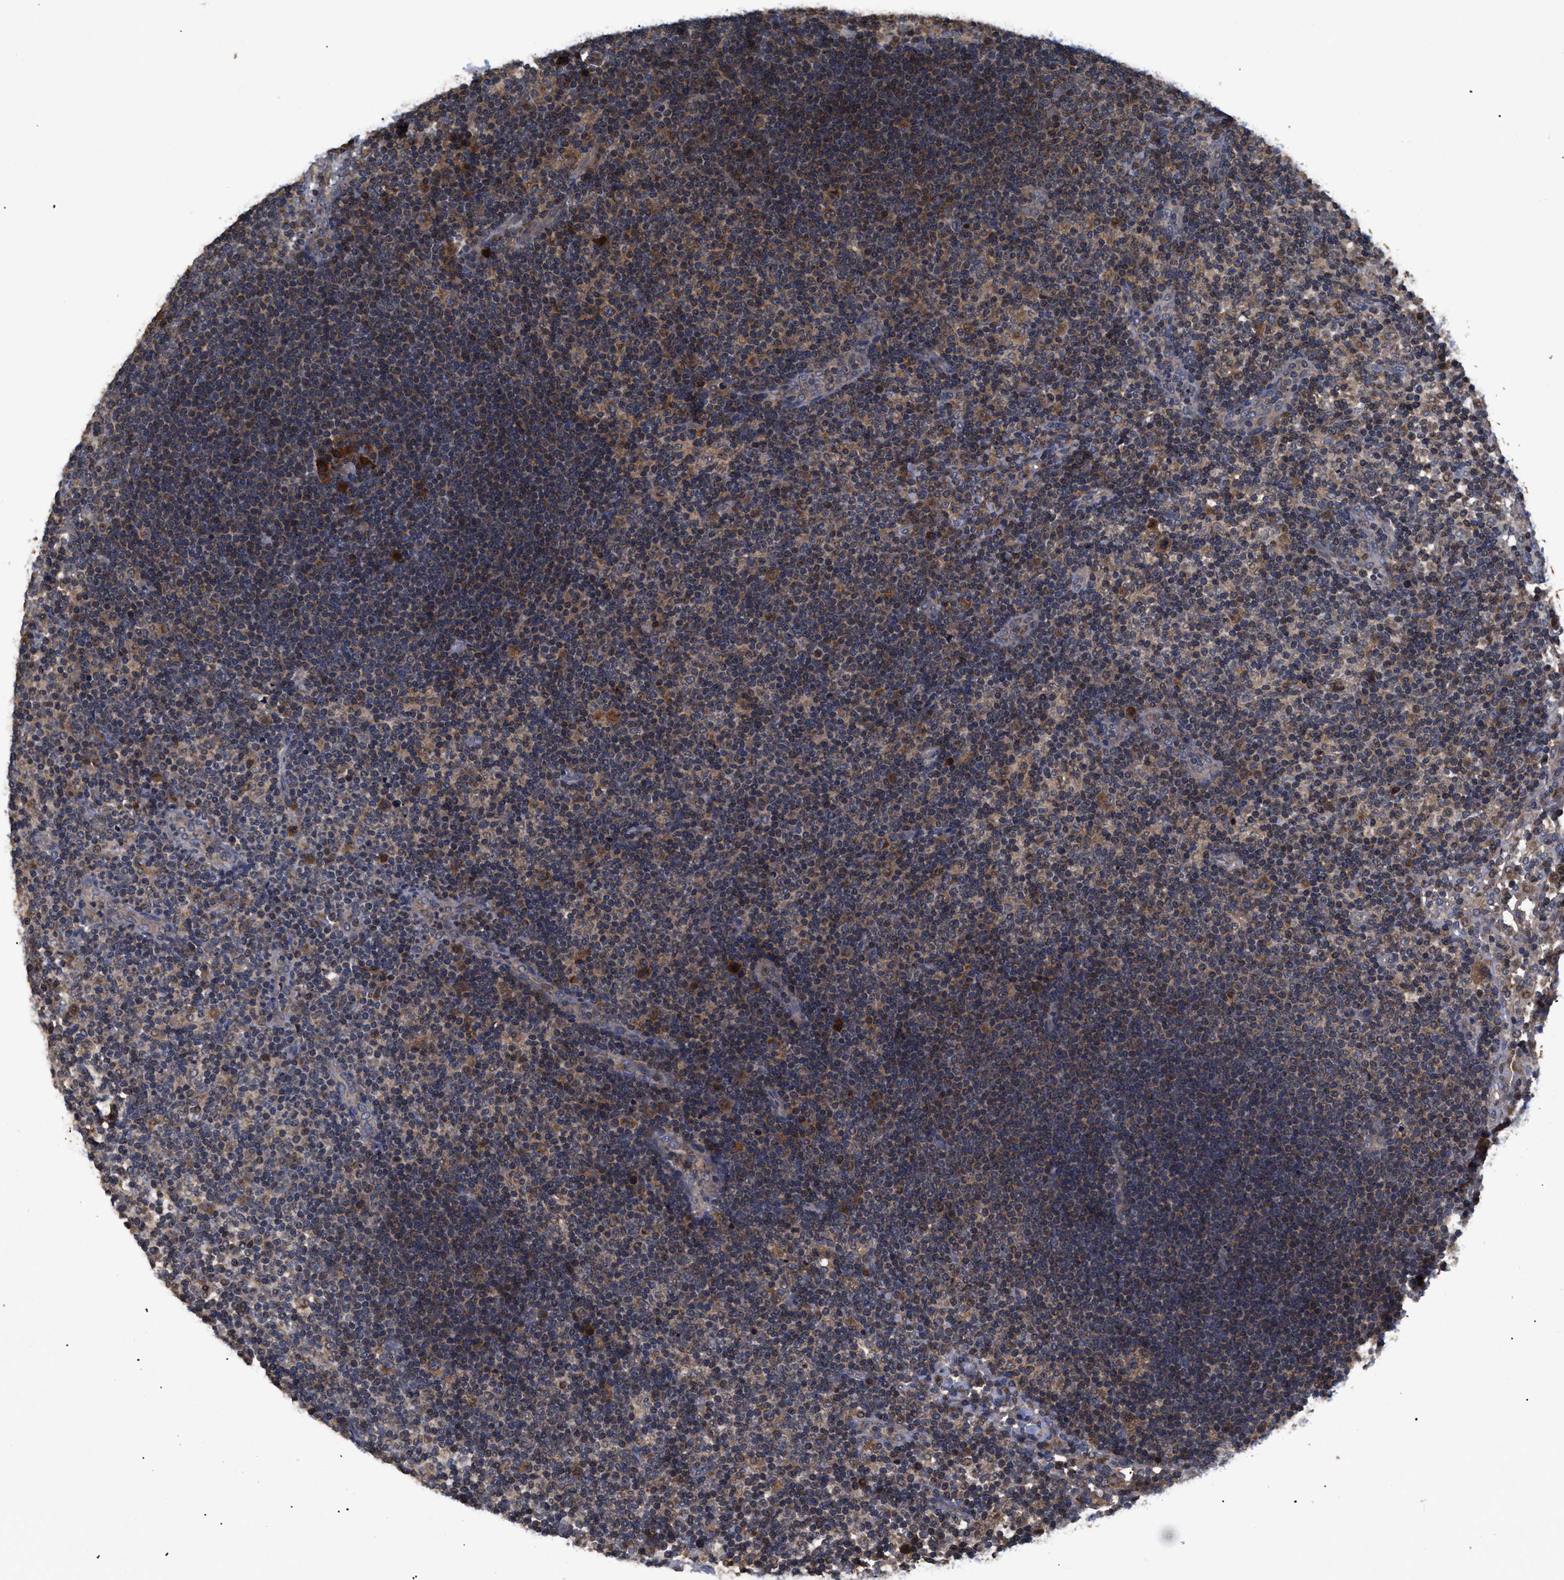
{"staining": {"intensity": "weak", "quantity": "25%-75%", "location": "cytoplasmic/membranous"}, "tissue": "lymph node", "cell_type": "Germinal center cells", "image_type": "normal", "snomed": [{"axis": "morphology", "description": "Normal tissue, NOS"}, {"axis": "morphology", "description": "Carcinoid, malignant, NOS"}, {"axis": "topography", "description": "Lymph node"}], "caption": "Immunohistochemistry micrograph of benign lymph node stained for a protein (brown), which displays low levels of weak cytoplasmic/membranous expression in about 25%-75% of germinal center cells.", "gene": "LRRC3", "patient": {"sex": "male", "age": 47}}